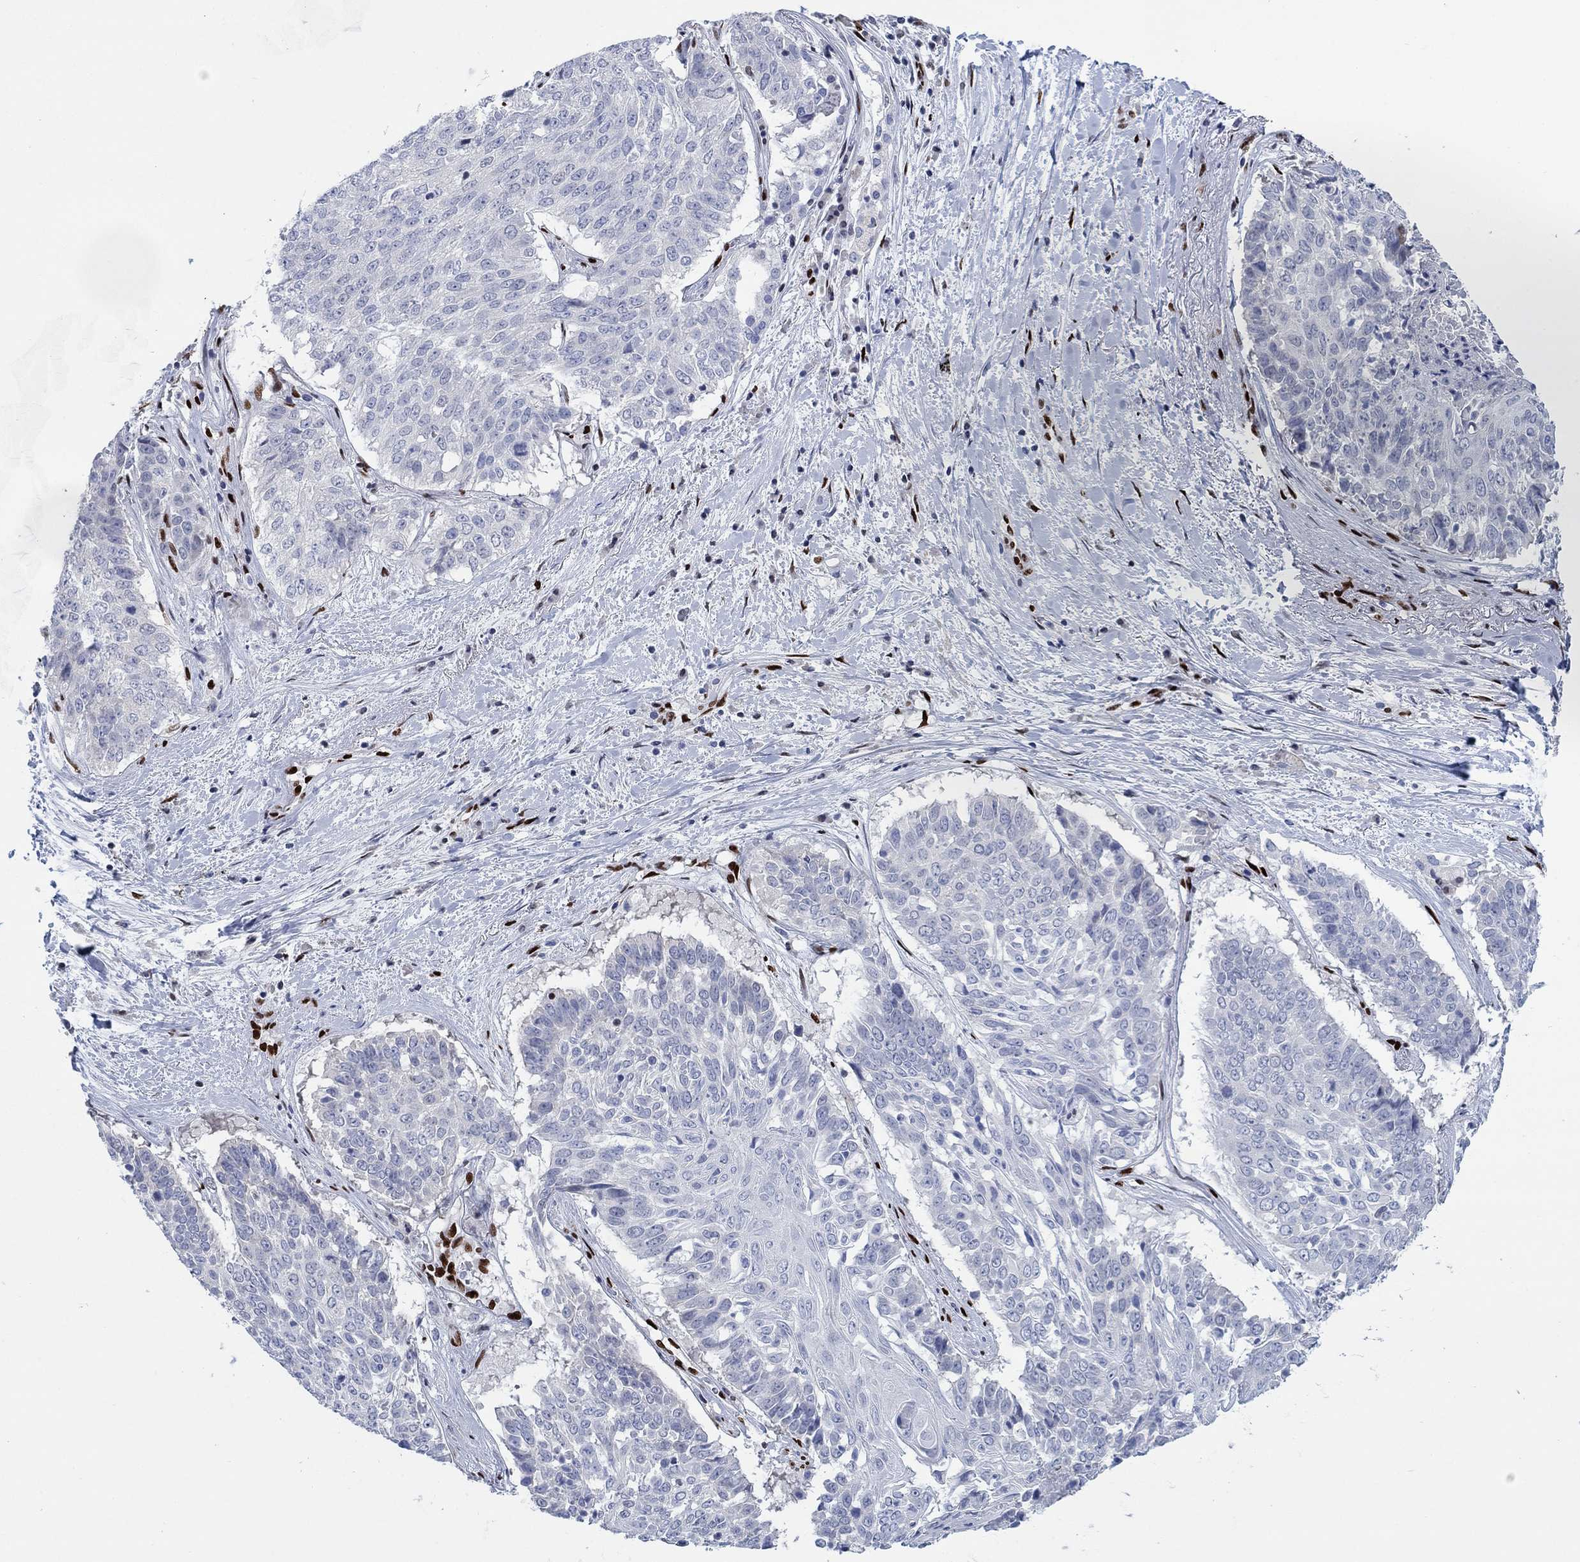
{"staining": {"intensity": "negative", "quantity": "none", "location": "none"}, "tissue": "lung cancer", "cell_type": "Tumor cells", "image_type": "cancer", "snomed": [{"axis": "morphology", "description": "Squamous cell carcinoma, NOS"}, {"axis": "topography", "description": "Lung"}], "caption": "Immunohistochemistry micrograph of human lung cancer stained for a protein (brown), which exhibits no positivity in tumor cells.", "gene": "ZEB1", "patient": {"sex": "male", "age": 64}}